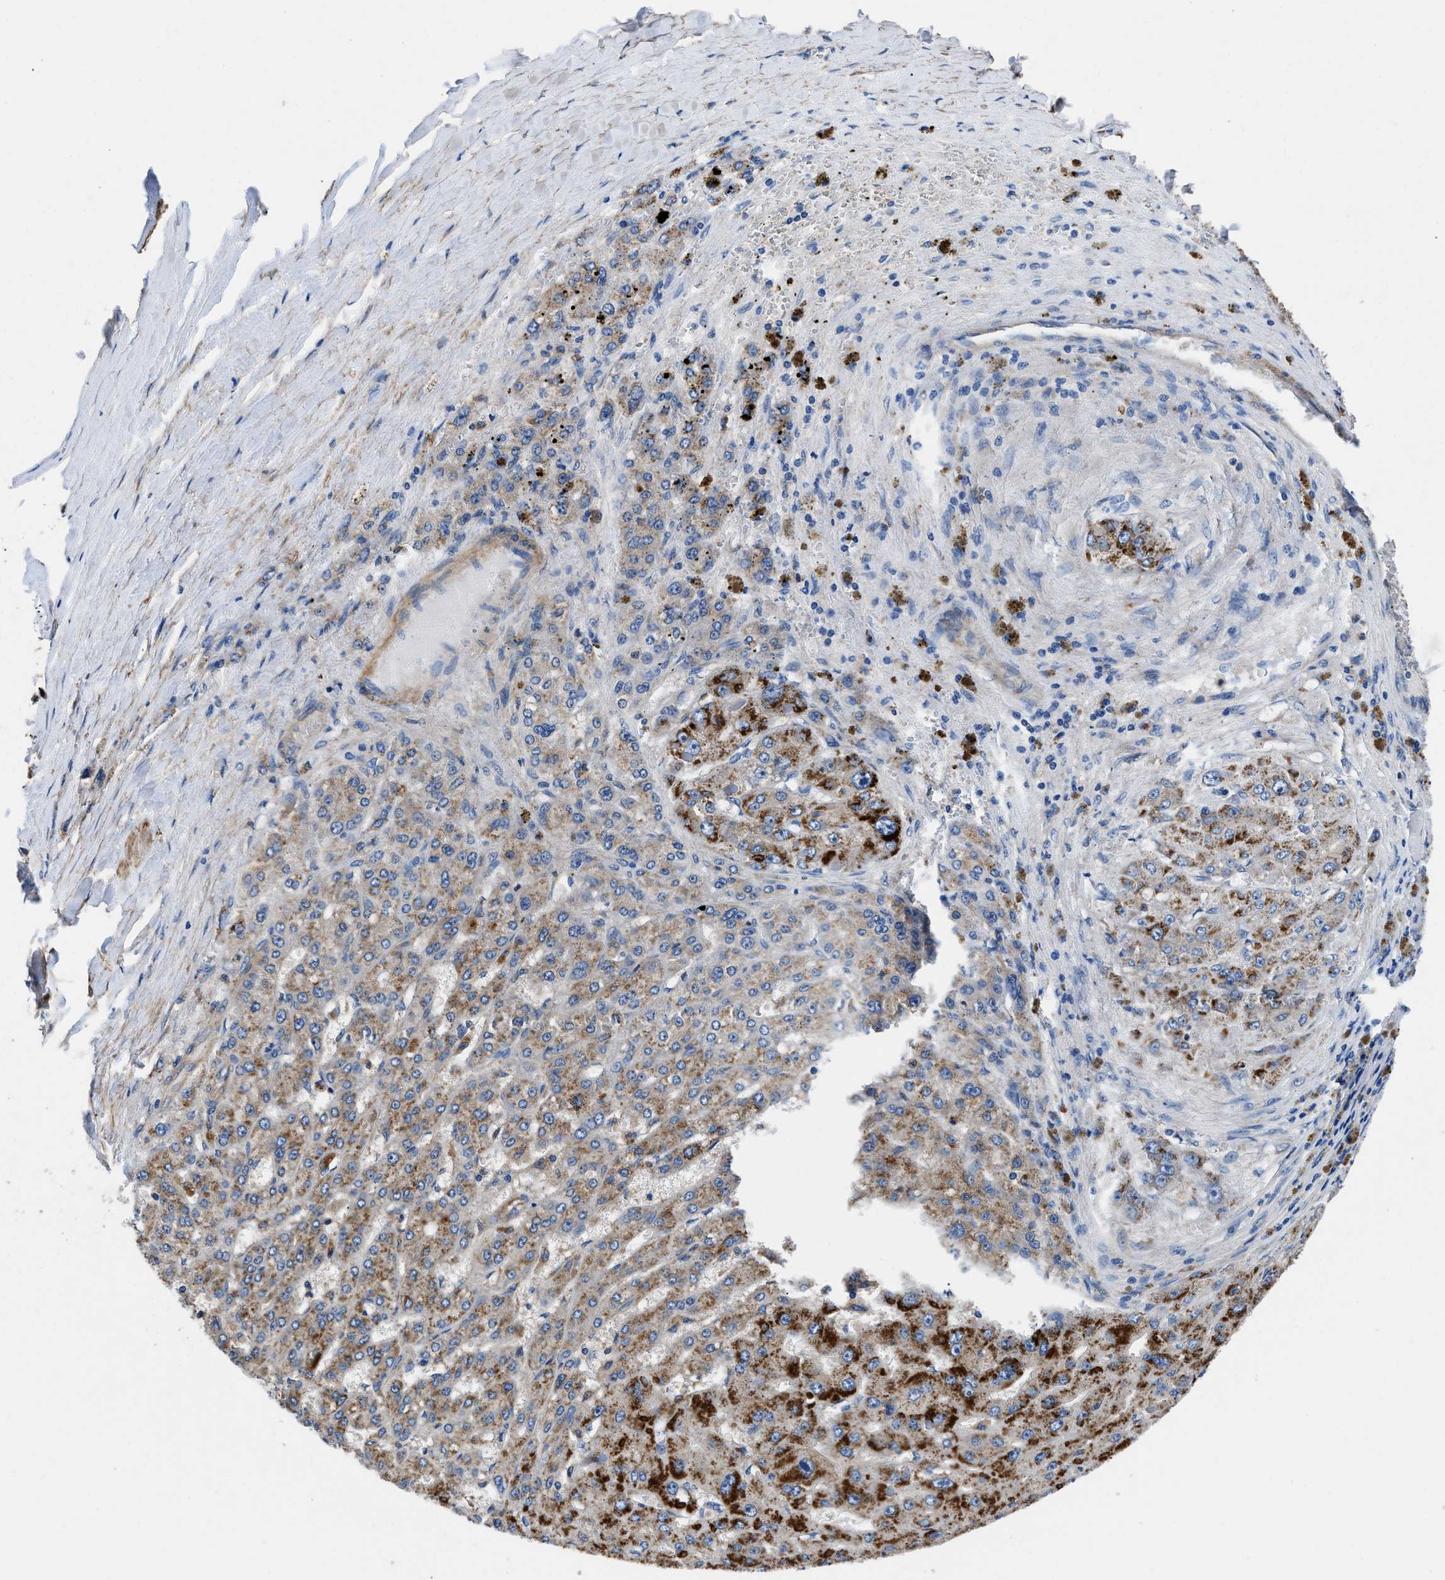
{"staining": {"intensity": "strong", "quantity": "25%-75%", "location": "cytoplasmic/membranous"}, "tissue": "liver cancer", "cell_type": "Tumor cells", "image_type": "cancer", "snomed": [{"axis": "morphology", "description": "Carcinoma, Hepatocellular, NOS"}, {"axis": "topography", "description": "Liver"}], "caption": "A brown stain labels strong cytoplasmic/membranous staining of a protein in liver cancer (hepatocellular carcinoma) tumor cells. (IHC, brightfield microscopy, high magnification).", "gene": "NEU1", "patient": {"sex": "female", "age": 73}}